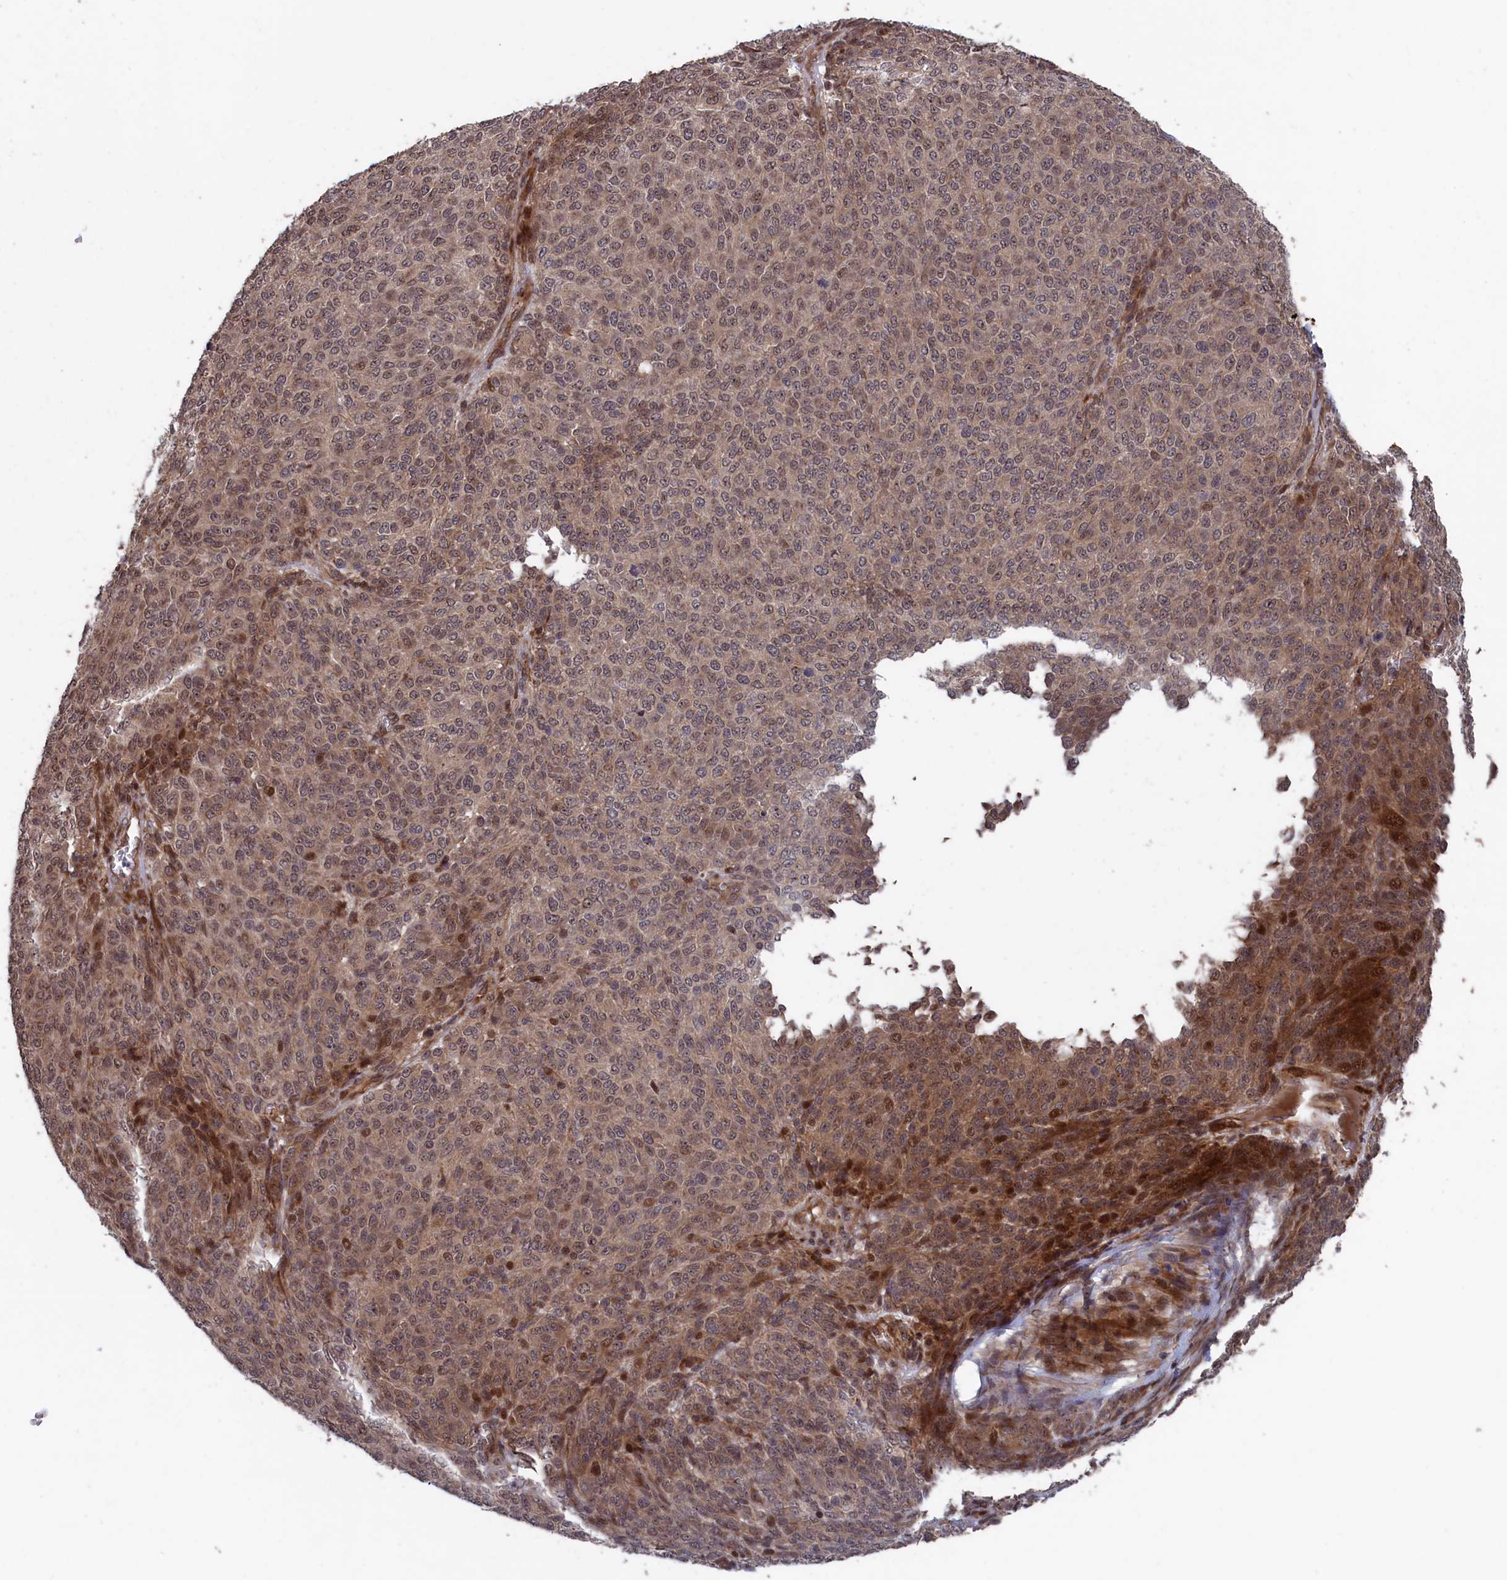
{"staining": {"intensity": "moderate", "quantity": "25%-75%", "location": "cytoplasmic/membranous,nuclear"}, "tissue": "melanoma", "cell_type": "Tumor cells", "image_type": "cancer", "snomed": [{"axis": "morphology", "description": "Malignant melanoma, NOS"}, {"axis": "topography", "description": "Skin"}], "caption": "Immunohistochemistry (IHC) micrograph of neoplastic tissue: malignant melanoma stained using immunohistochemistry exhibits medium levels of moderate protein expression localized specifically in the cytoplasmic/membranous and nuclear of tumor cells, appearing as a cytoplasmic/membranous and nuclear brown color.", "gene": "LSG1", "patient": {"sex": "male", "age": 49}}